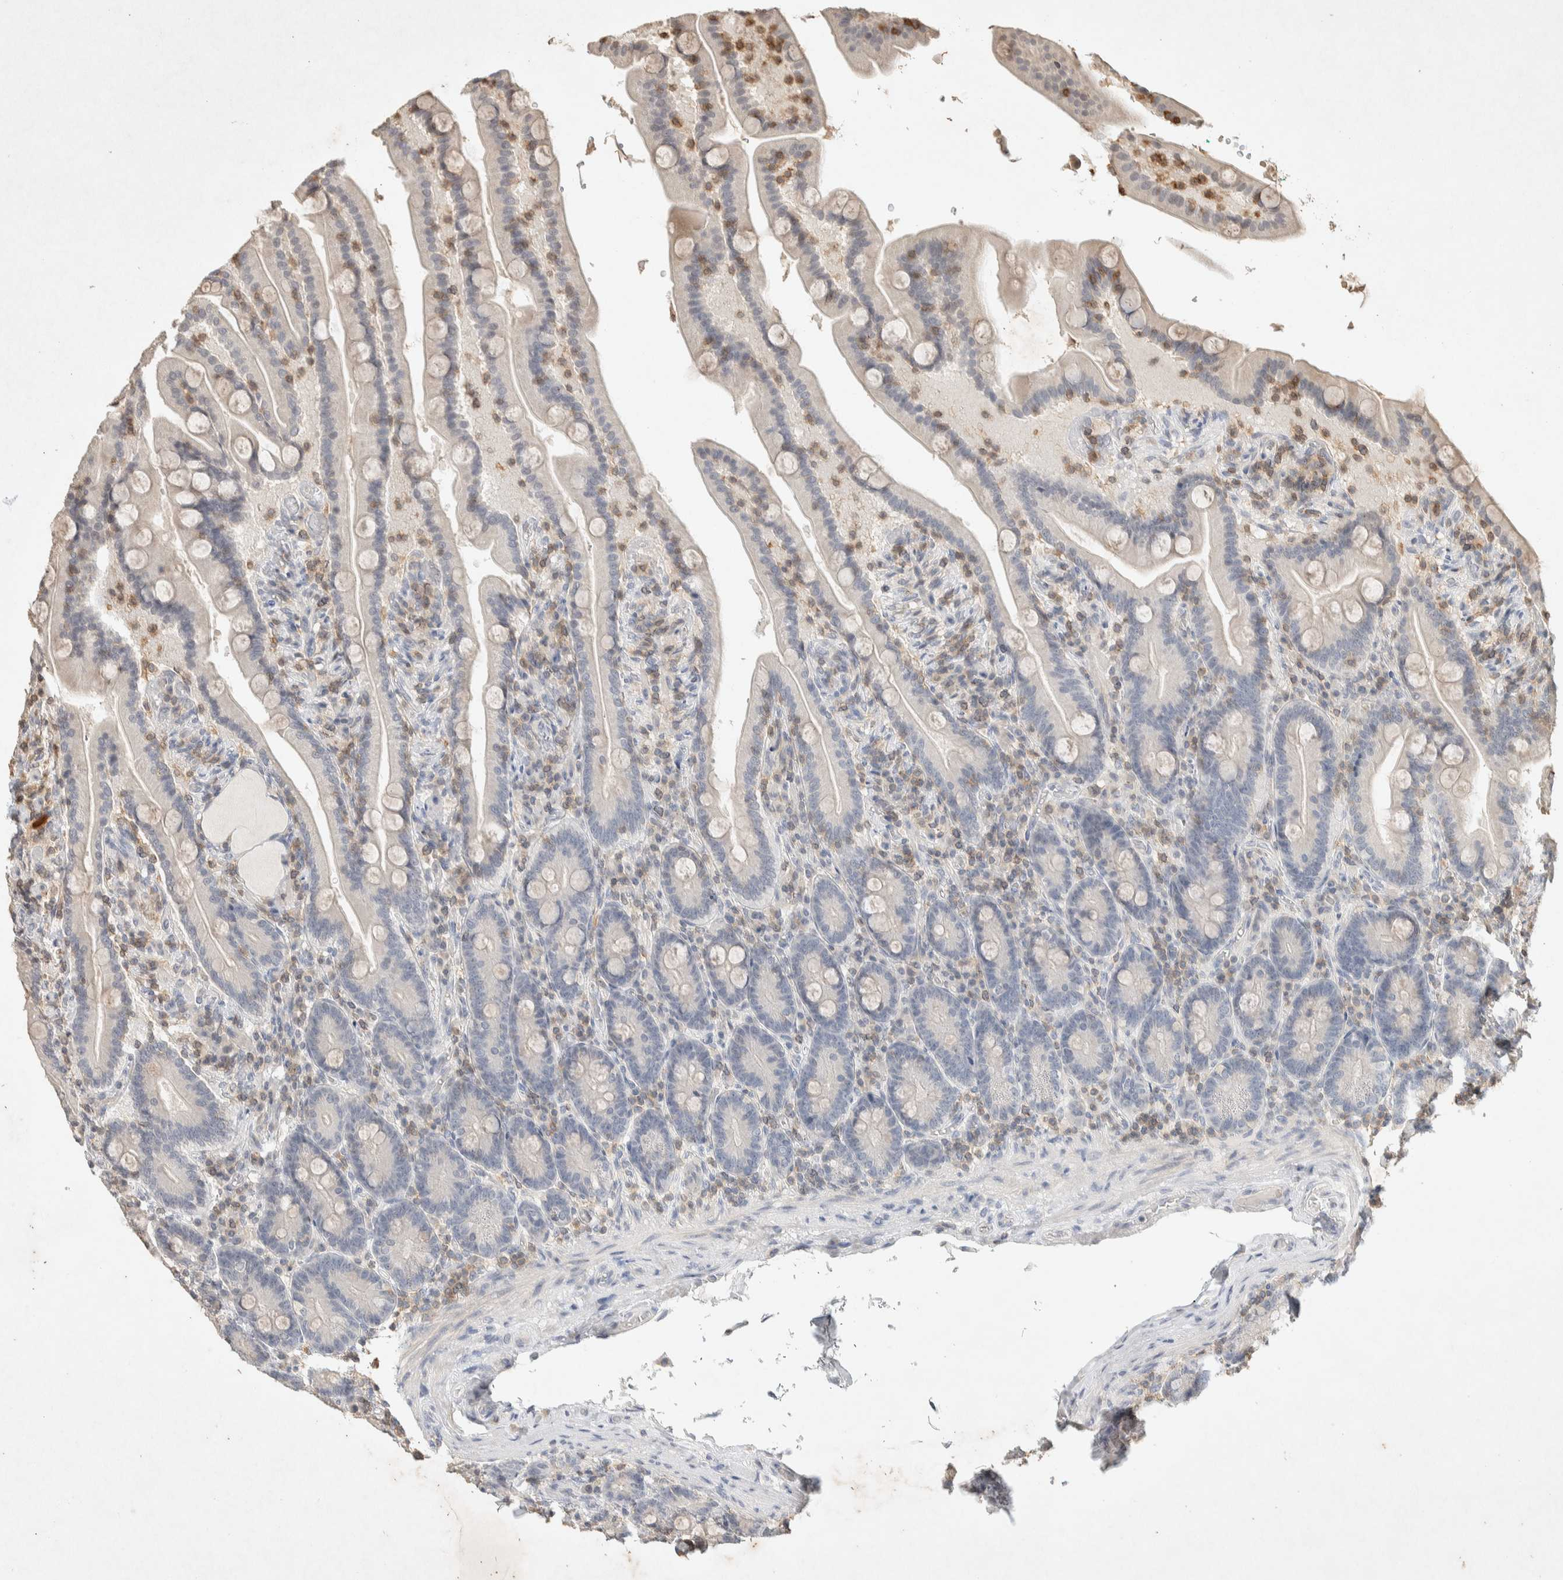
{"staining": {"intensity": "negative", "quantity": "none", "location": "none"}, "tissue": "duodenum", "cell_type": "Glandular cells", "image_type": "normal", "snomed": [{"axis": "morphology", "description": "Normal tissue, NOS"}, {"axis": "topography", "description": "Duodenum"}], "caption": "This is an IHC histopathology image of normal human duodenum. There is no expression in glandular cells.", "gene": "RAC2", "patient": {"sex": "male", "age": 54}}